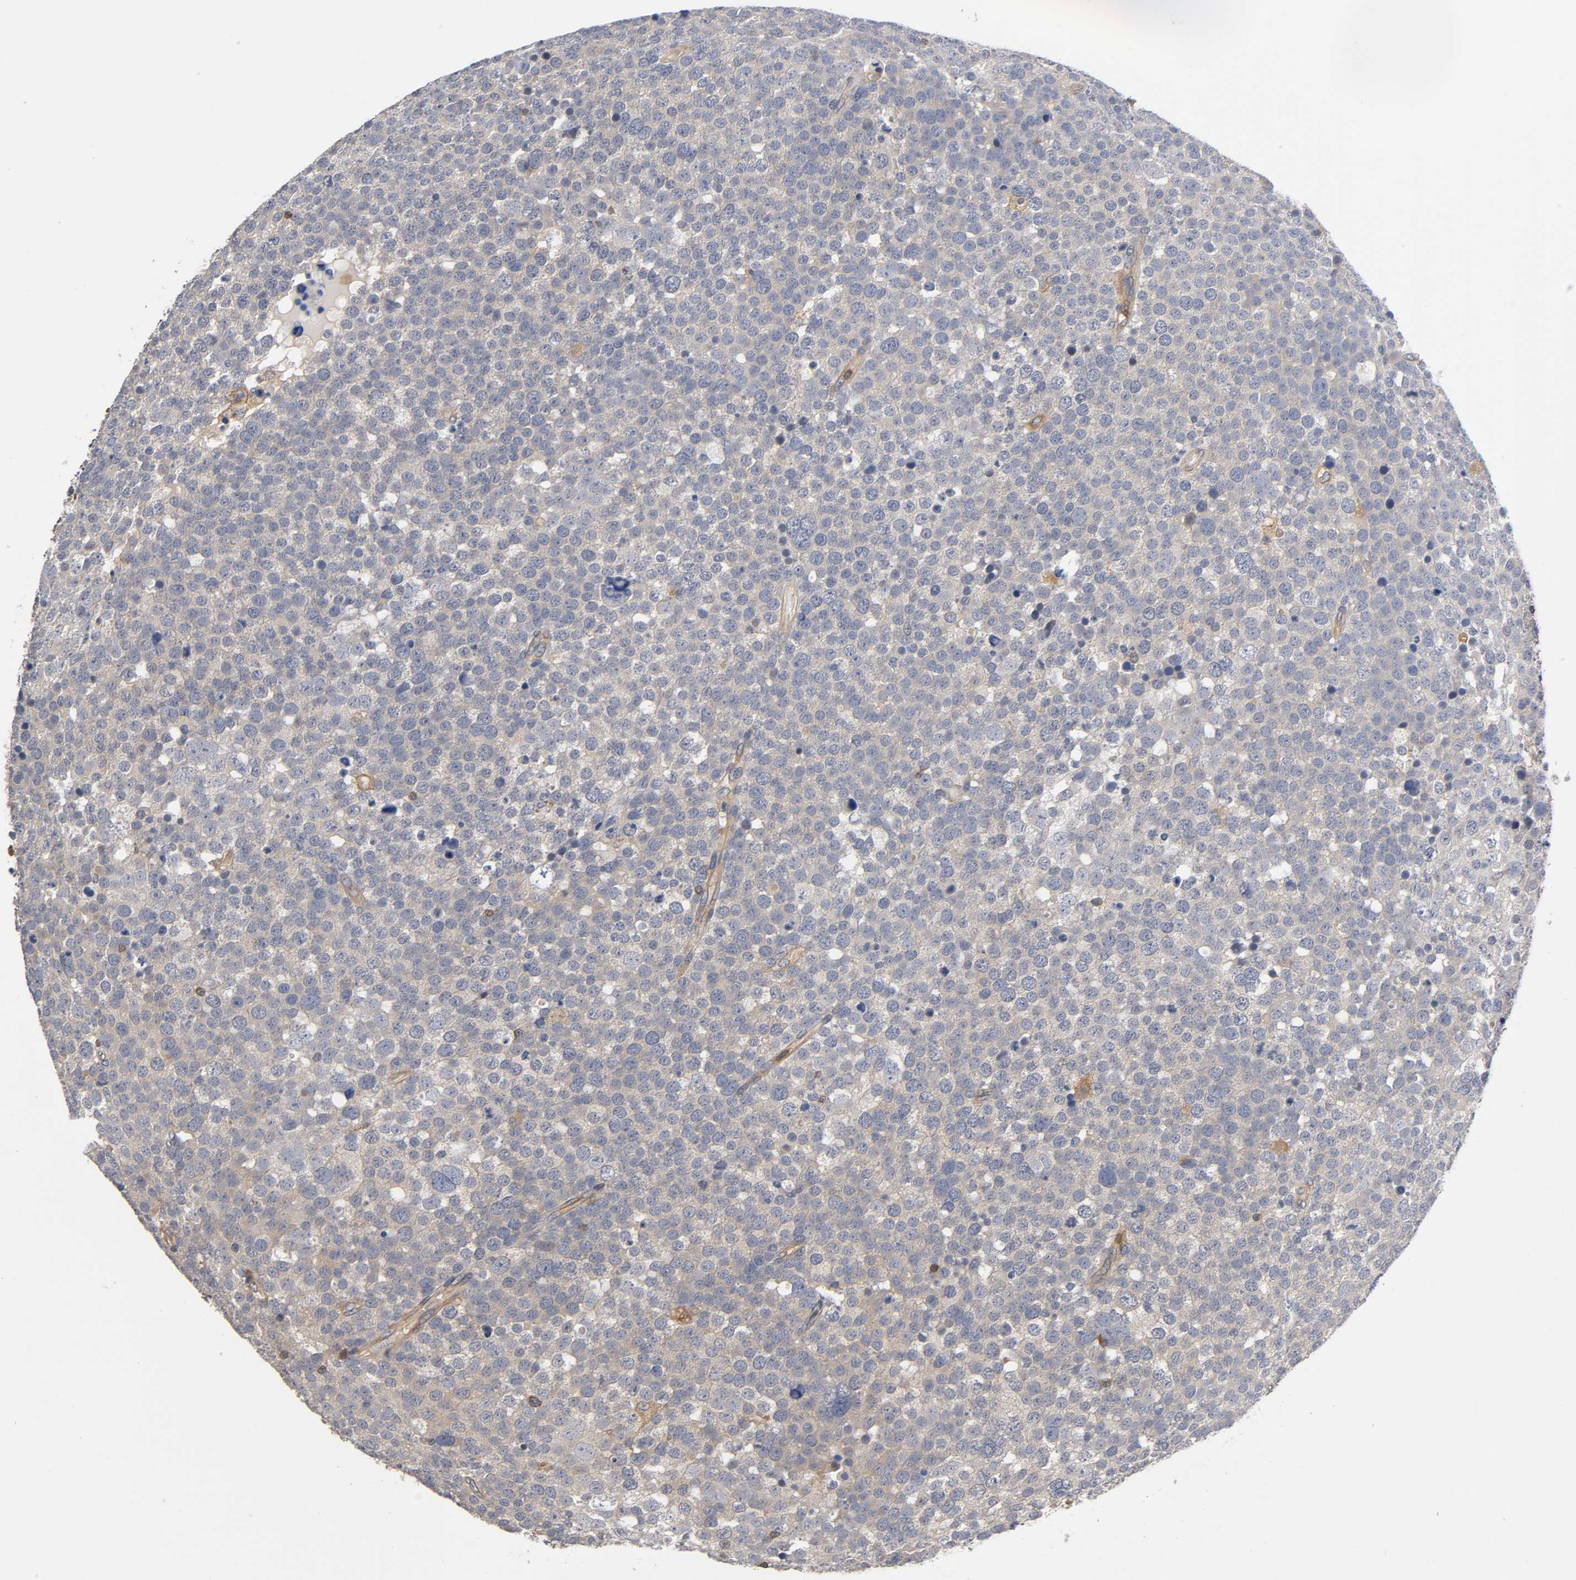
{"staining": {"intensity": "moderate", "quantity": ">75%", "location": "cytoplasmic/membranous"}, "tissue": "testis cancer", "cell_type": "Tumor cells", "image_type": "cancer", "snomed": [{"axis": "morphology", "description": "Seminoma, NOS"}, {"axis": "topography", "description": "Testis"}], "caption": "A histopathology image of human testis cancer (seminoma) stained for a protein reveals moderate cytoplasmic/membranous brown staining in tumor cells. Using DAB (3,3'-diaminobenzidine) (brown) and hematoxylin (blue) stains, captured at high magnification using brightfield microscopy.", "gene": "ACTR2", "patient": {"sex": "male", "age": 71}}